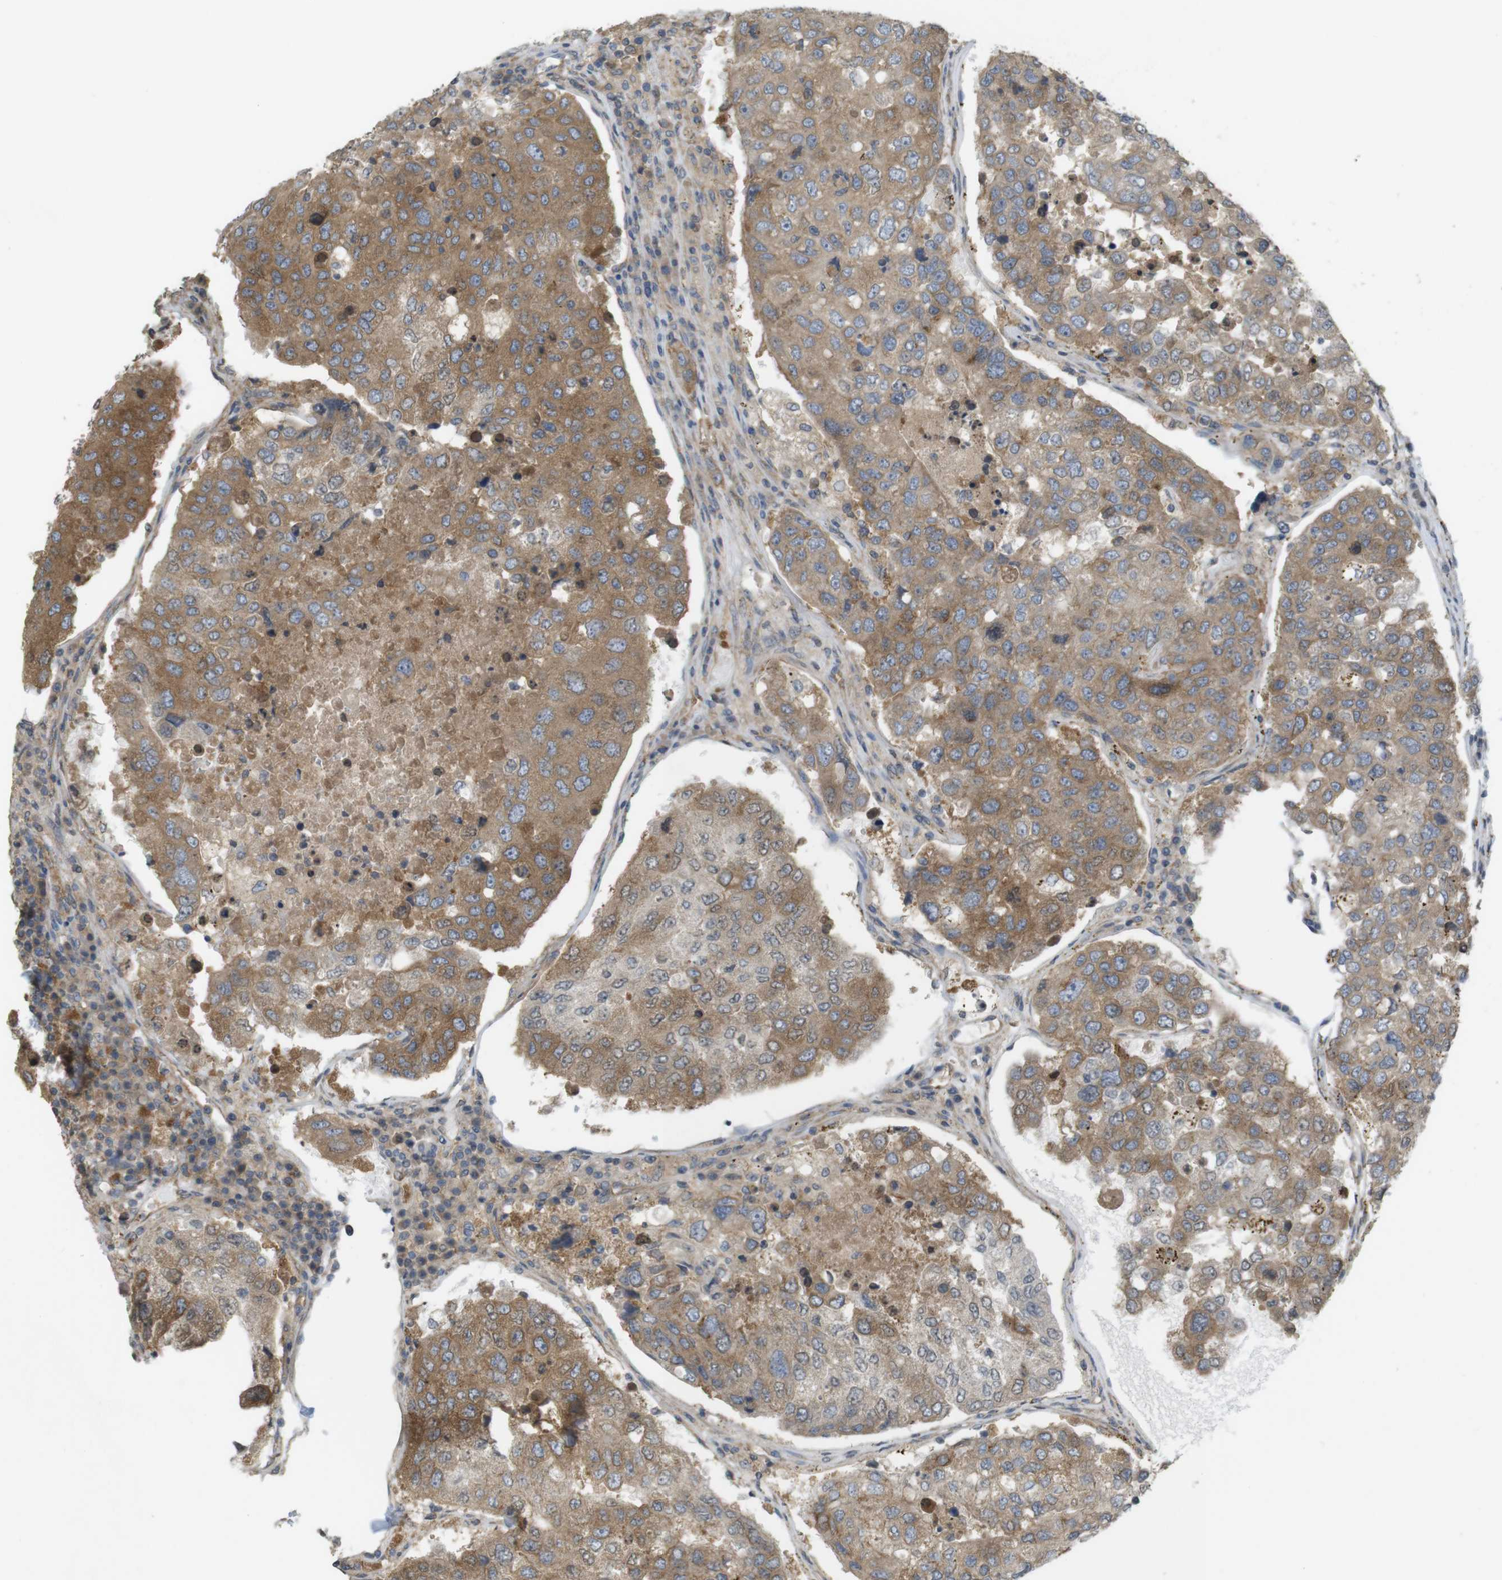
{"staining": {"intensity": "moderate", "quantity": ">75%", "location": "cytoplasmic/membranous"}, "tissue": "urothelial cancer", "cell_type": "Tumor cells", "image_type": "cancer", "snomed": [{"axis": "morphology", "description": "Urothelial carcinoma, High grade"}, {"axis": "topography", "description": "Lymph node"}, {"axis": "topography", "description": "Urinary bladder"}], "caption": "This is an image of immunohistochemistry (IHC) staining of urothelial cancer, which shows moderate staining in the cytoplasmic/membranous of tumor cells.", "gene": "KIF5B", "patient": {"sex": "male", "age": 51}}